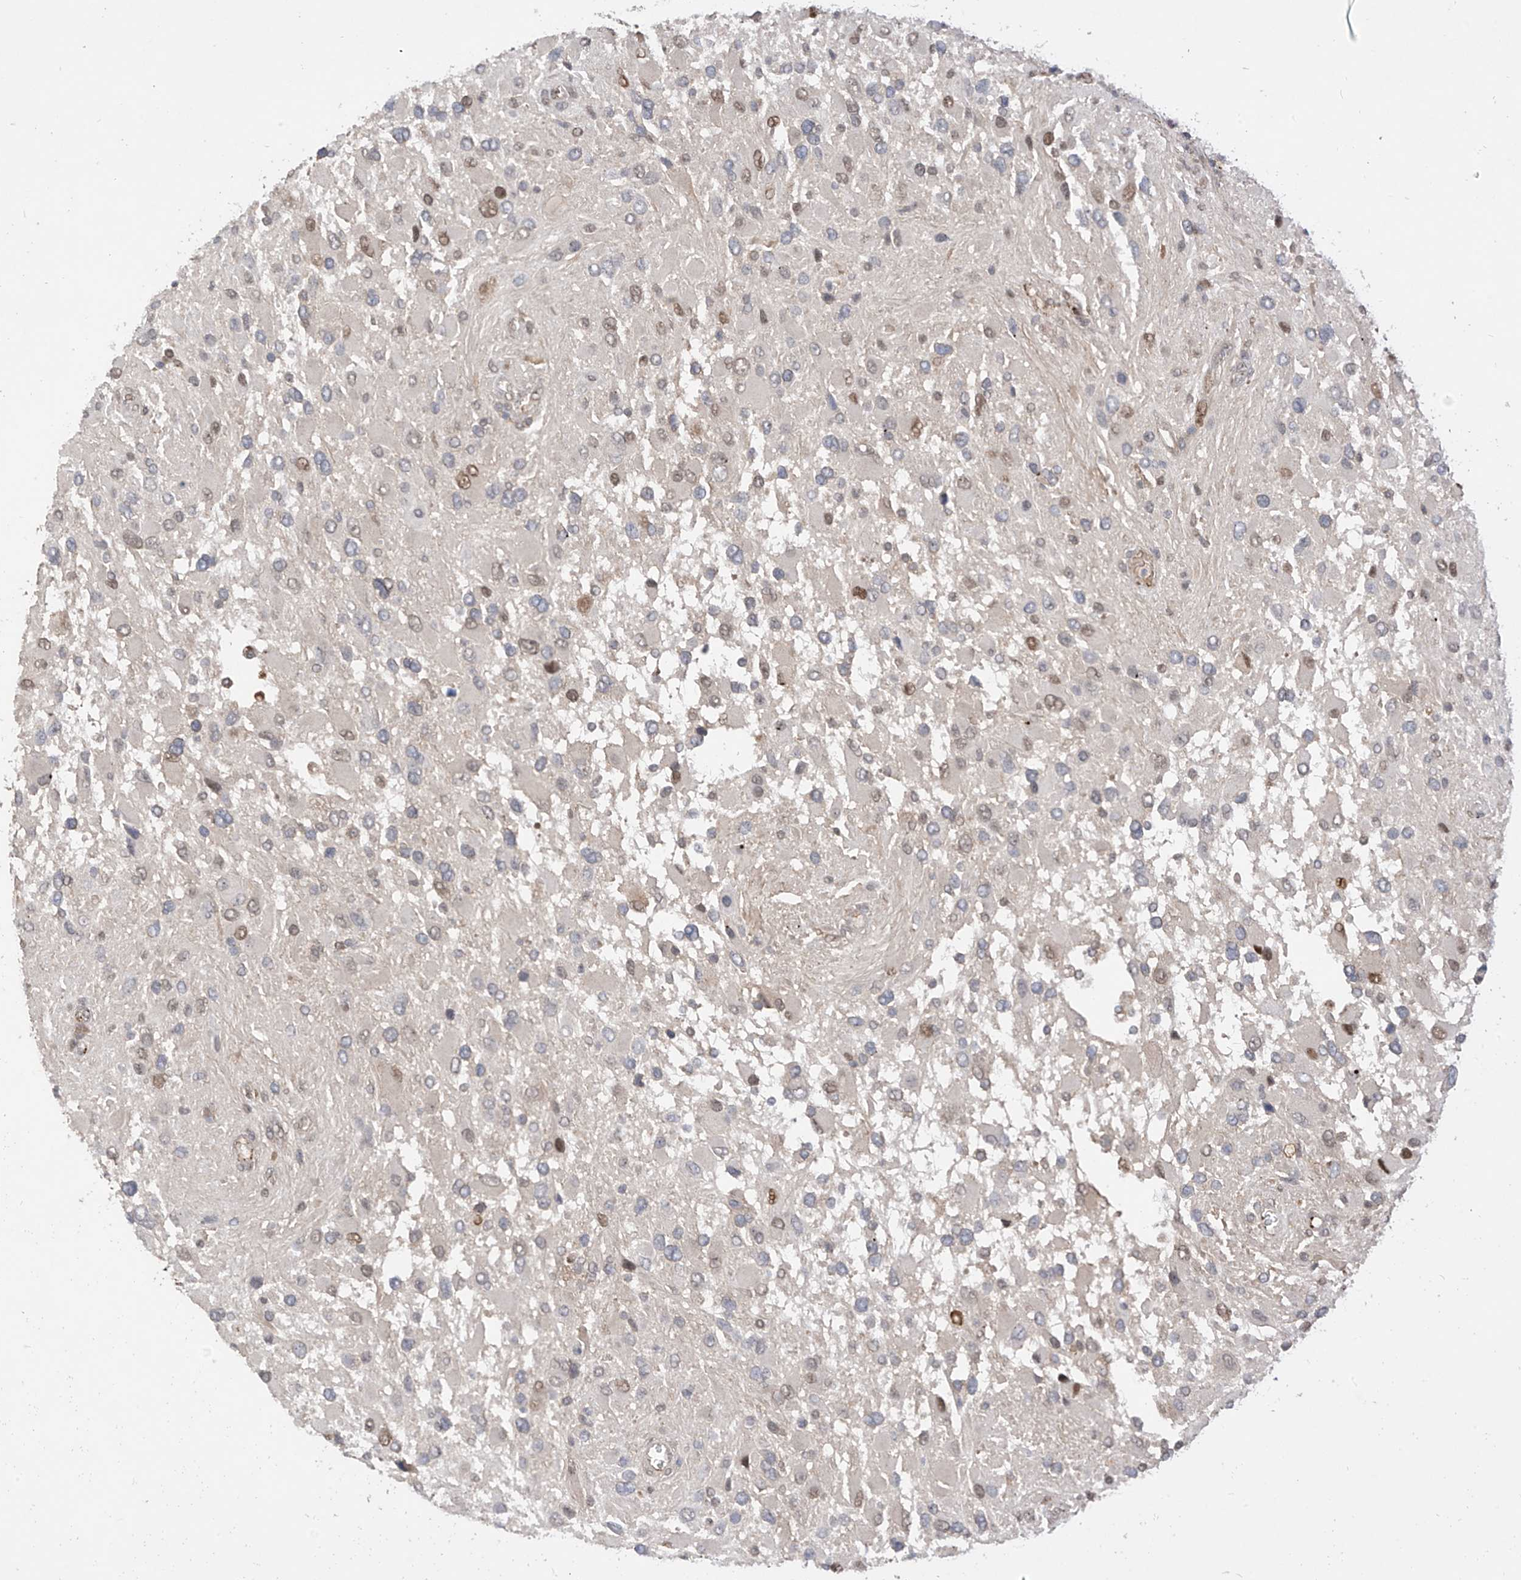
{"staining": {"intensity": "moderate", "quantity": "<25%", "location": "nuclear"}, "tissue": "glioma", "cell_type": "Tumor cells", "image_type": "cancer", "snomed": [{"axis": "morphology", "description": "Glioma, malignant, High grade"}, {"axis": "topography", "description": "Brain"}], "caption": "Immunohistochemistry image of human glioma stained for a protein (brown), which shows low levels of moderate nuclear expression in about <25% of tumor cells.", "gene": "MRTFA", "patient": {"sex": "male", "age": 53}}